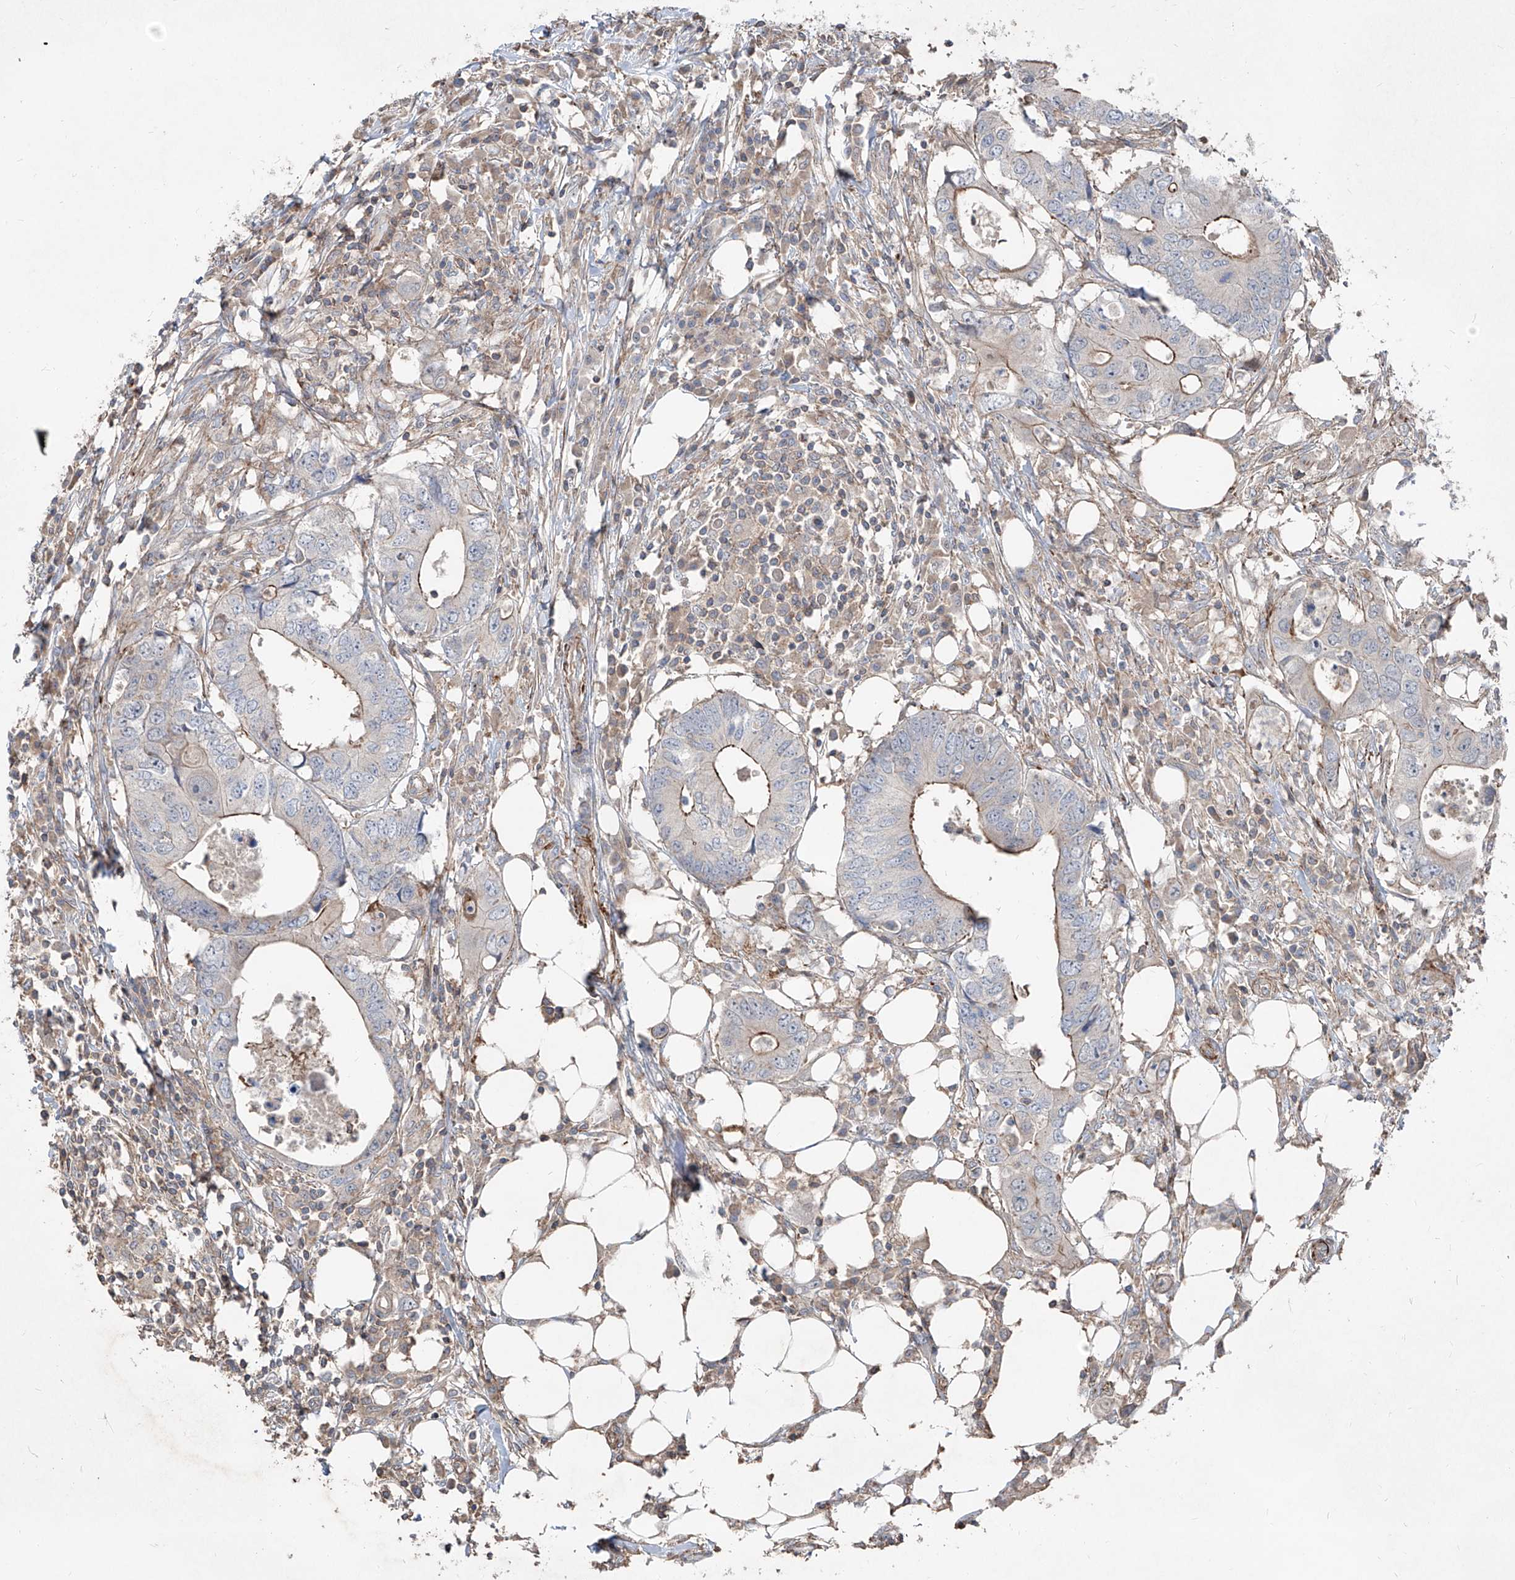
{"staining": {"intensity": "moderate", "quantity": "<25%", "location": "cytoplasmic/membranous"}, "tissue": "colorectal cancer", "cell_type": "Tumor cells", "image_type": "cancer", "snomed": [{"axis": "morphology", "description": "Adenocarcinoma, NOS"}, {"axis": "topography", "description": "Colon"}], "caption": "Immunohistochemical staining of adenocarcinoma (colorectal) demonstrates low levels of moderate cytoplasmic/membranous staining in about <25% of tumor cells.", "gene": "UFD1", "patient": {"sex": "male", "age": 71}}